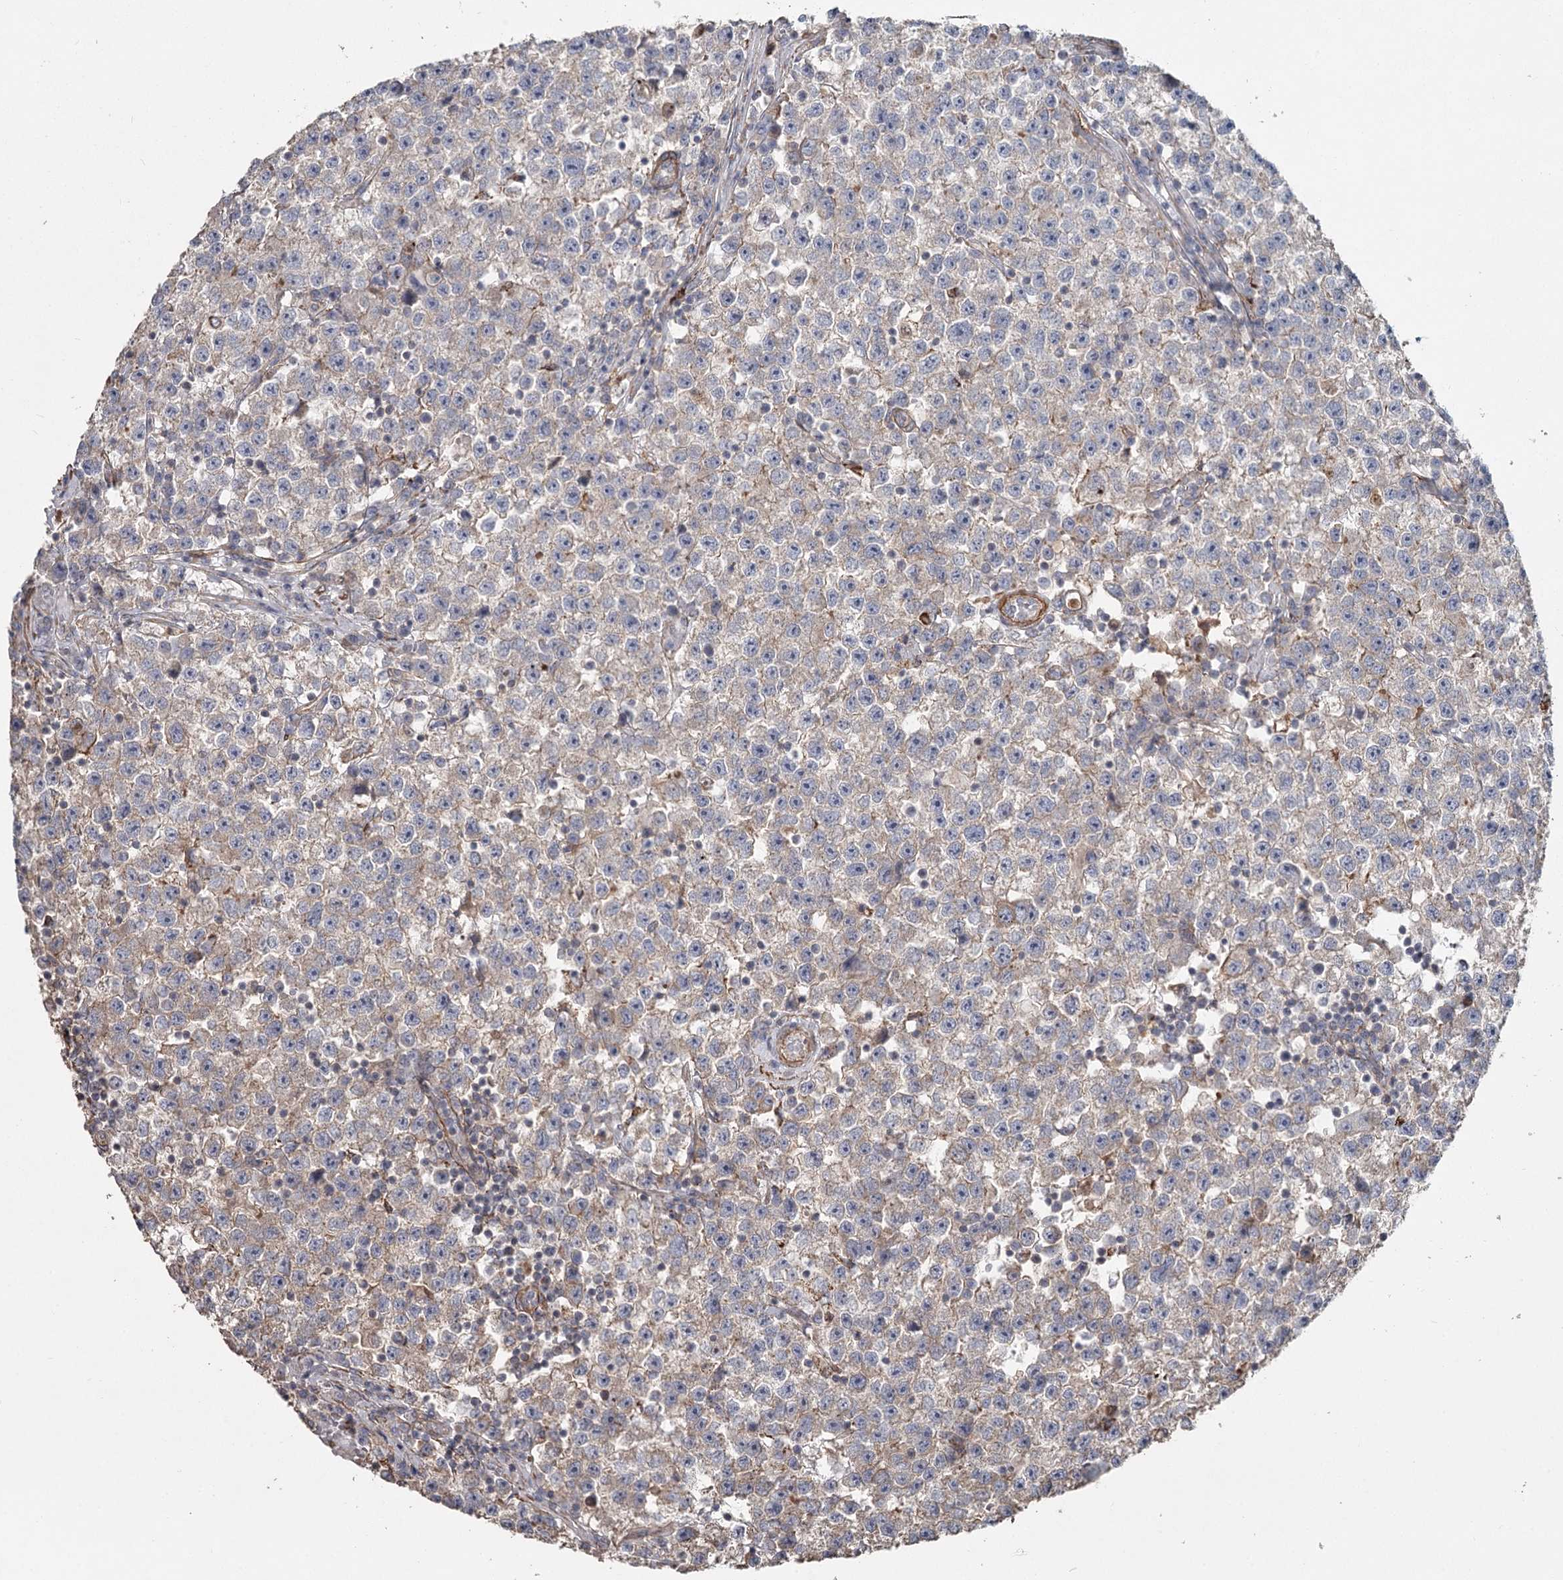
{"staining": {"intensity": "weak", "quantity": "25%-75%", "location": "cytoplasmic/membranous"}, "tissue": "testis cancer", "cell_type": "Tumor cells", "image_type": "cancer", "snomed": [{"axis": "morphology", "description": "Seminoma, NOS"}, {"axis": "topography", "description": "Testis"}], "caption": "A photomicrograph of human seminoma (testis) stained for a protein demonstrates weak cytoplasmic/membranous brown staining in tumor cells.", "gene": "DHRS9", "patient": {"sex": "male", "age": 22}}